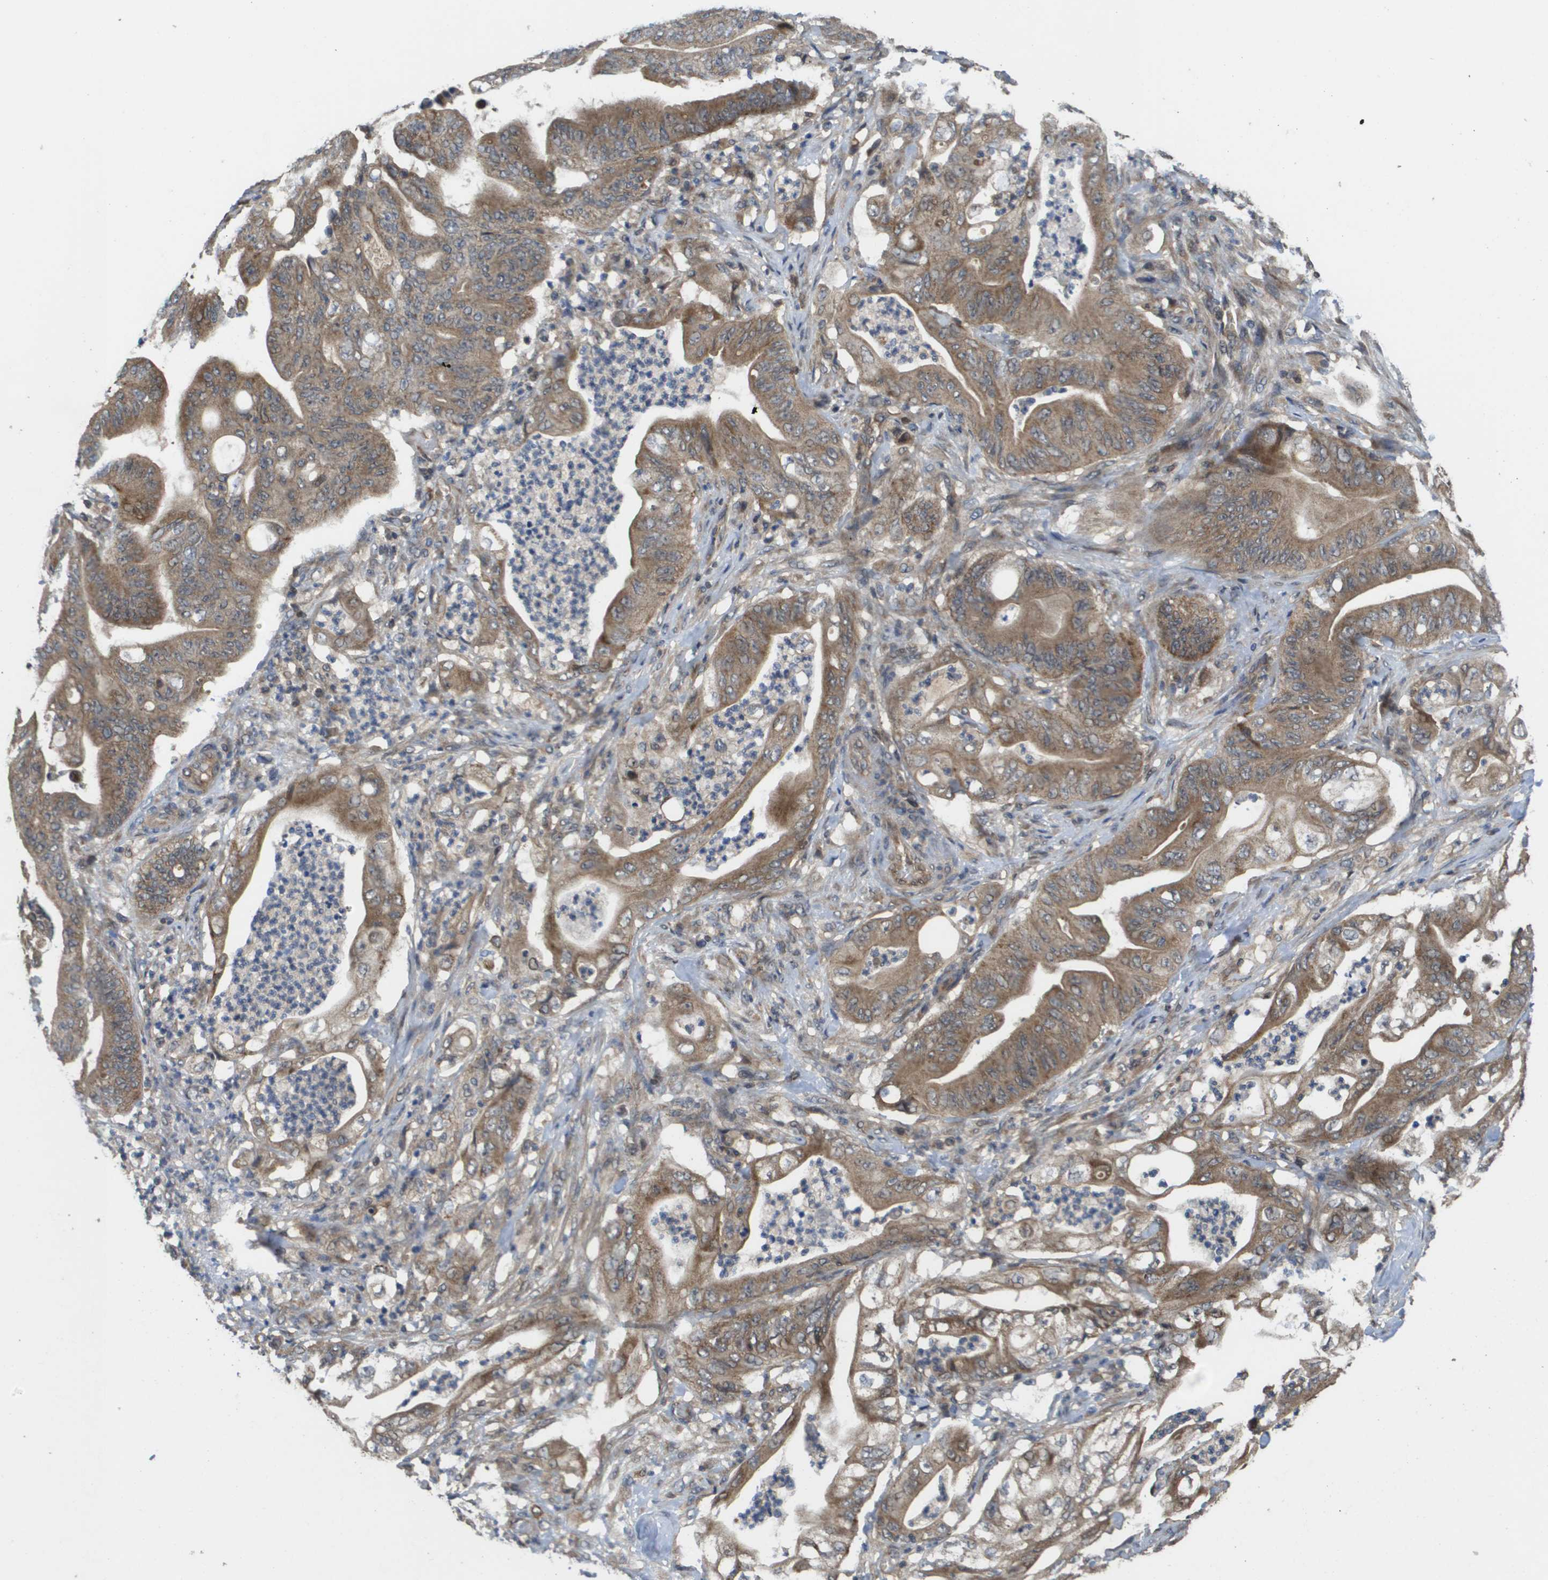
{"staining": {"intensity": "moderate", "quantity": ">75%", "location": "cytoplasmic/membranous"}, "tissue": "stomach cancer", "cell_type": "Tumor cells", "image_type": "cancer", "snomed": [{"axis": "morphology", "description": "Adenocarcinoma, NOS"}, {"axis": "topography", "description": "Stomach"}], "caption": "A brown stain shows moderate cytoplasmic/membranous staining of a protein in human stomach cancer (adenocarcinoma) tumor cells.", "gene": "RBM38", "patient": {"sex": "female", "age": 73}}